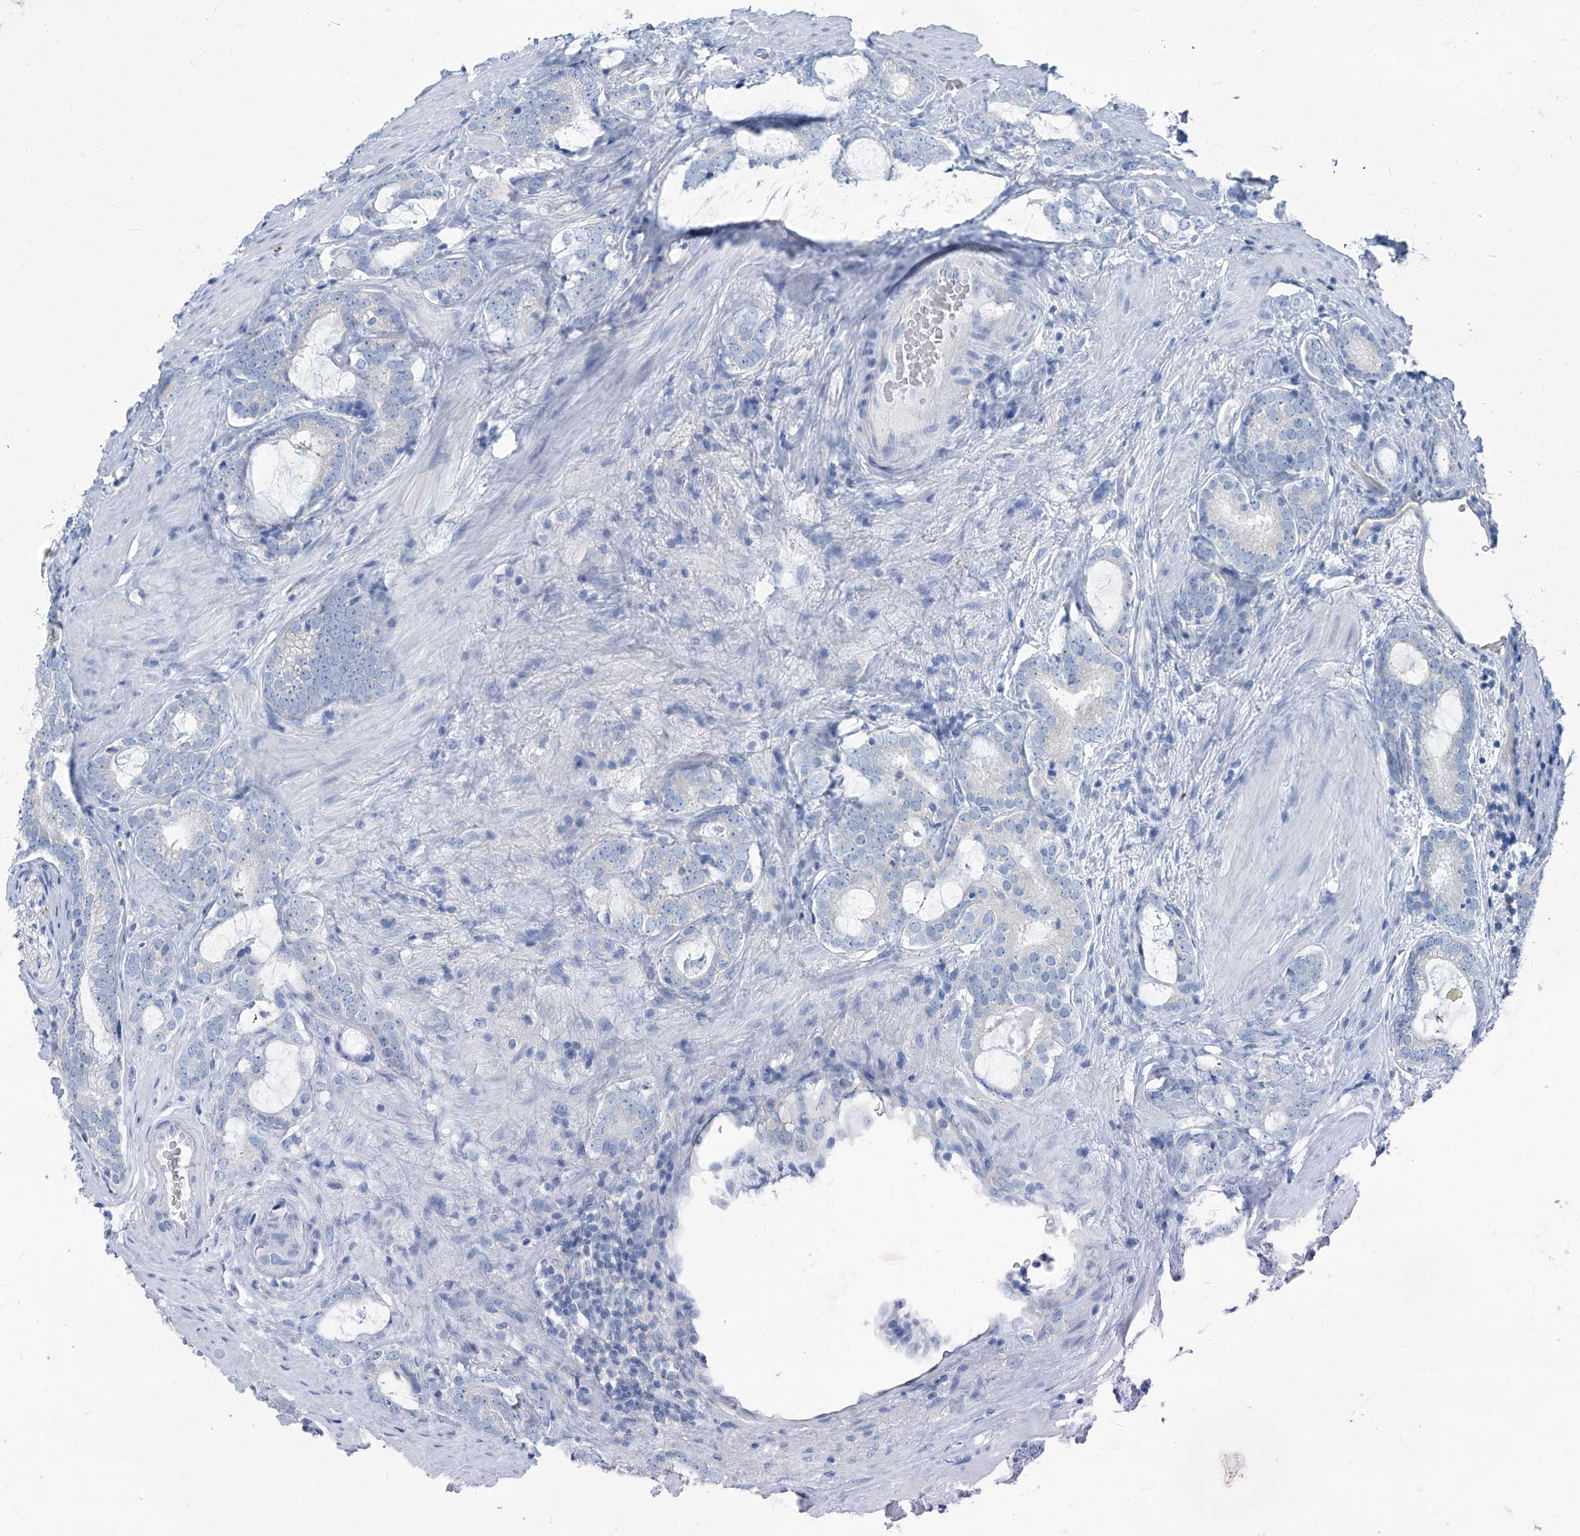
{"staining": {"intensity": "negative", "quantity": "none", "location": "none"}, "tissue": "prostate cancer", "cell_type": "Tumor cells", "image_type": "cancer", "snomed": [{"axis": "morphology", "description": "Adenocarcinoma, High grade"}, {"axis": "topography", "description": "Prostate"}], "caption": "There is no significant expression in tumor cells of high-grade adenocarcinoma (prostate).", "gene": "PFKL", "patient": {"sex": "male", "age": 63}}